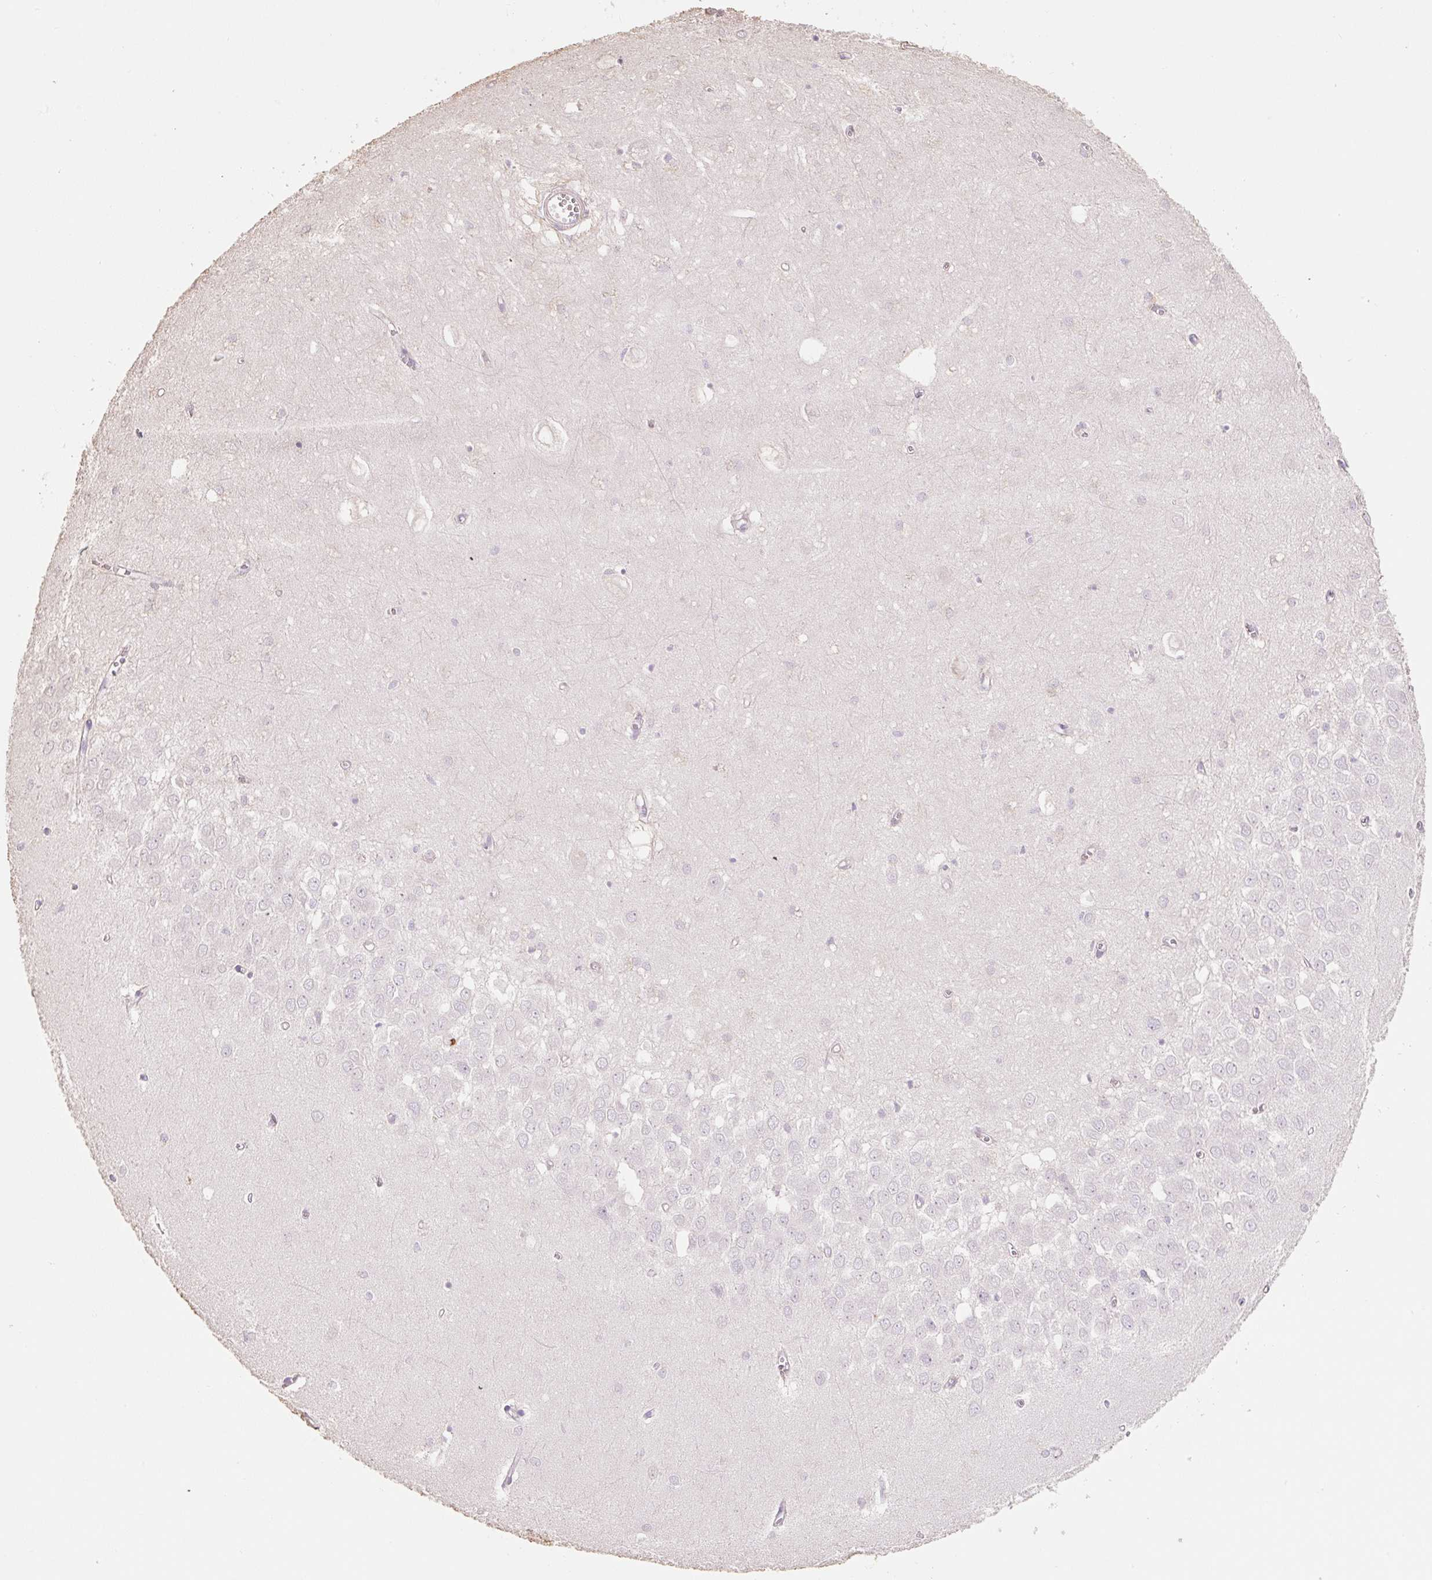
{"staining": {"intensity": "negative", "quantity": "none", "location": "none"}, "tissue": "hippocampus", "cell_type": "Glial cells", "image_type": "normal", "snomed": [{"axis": "morphology", "description": "Normal tissue, NOS"}, {"axis": "topography", "description": "Hippocampus"}], "caption": "DAB (3,3'-diaminobenzidine) immunohistochemical staining of benign human hippocampus shows no significant positivity in glial cells.", "gene": "MBOAT7", "patient": {"sex": "female", "age": 64}}